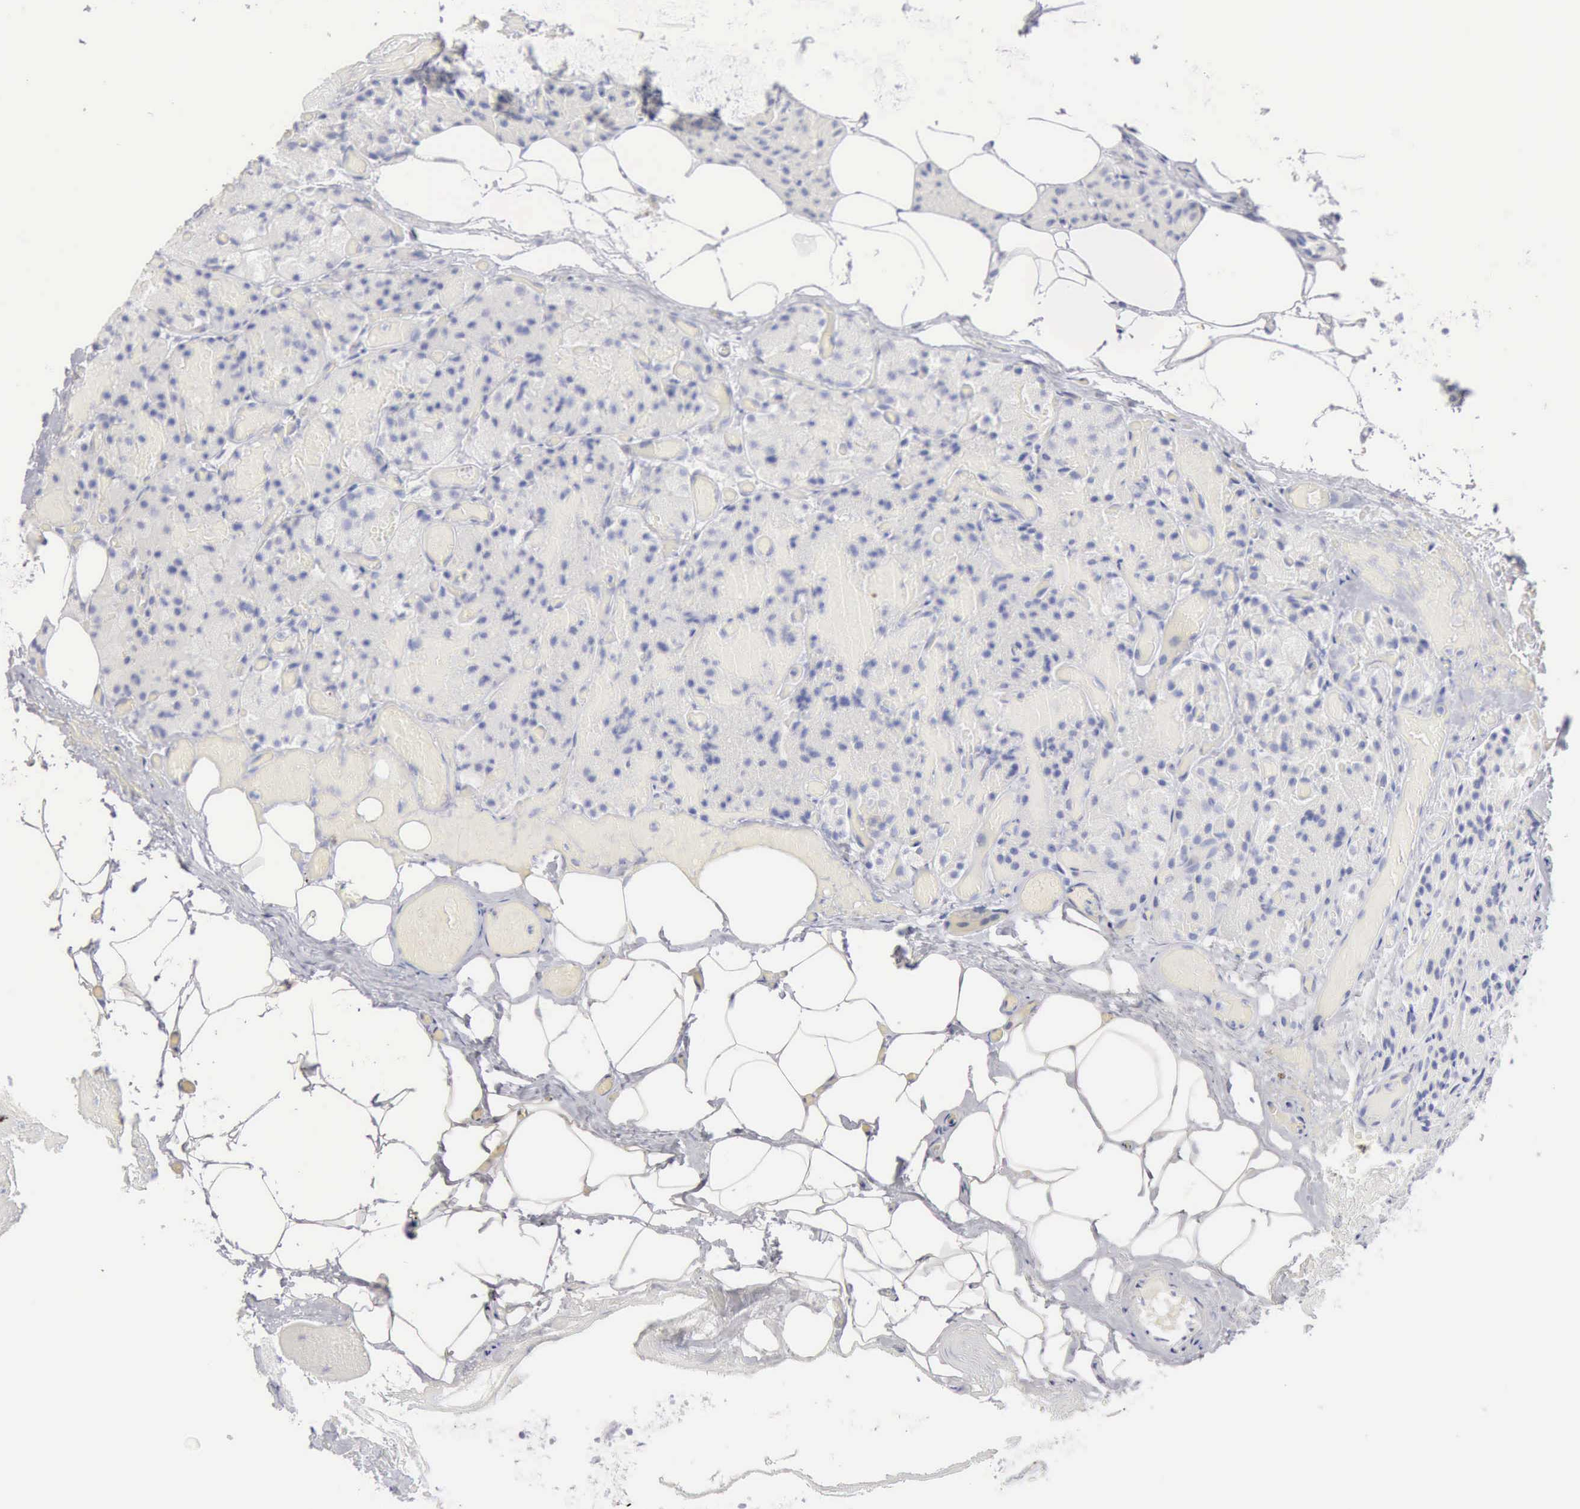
{"staining": {"intensity": "negative", "quantity": "none", "location": "none"}, "tissue": "parathyroid gland", "cell_type": "Glandular cells", "image_type": "normal", "snomed": [{"axis": "morphology", "description": "Normal tissue, NOS"}, {"axis": "topography", "description": "Skeletal muscle"}, {"axis": "topography", "description": "Parathyroid gland"}], "caption": "IHC histopathology image of unremarkable parathyroid gland: parathyroid gland stained with DAB displays no significant protein staining in glandular cells.", "gene": "GZMB", "patient": {"sex": "female", "age": 37}}